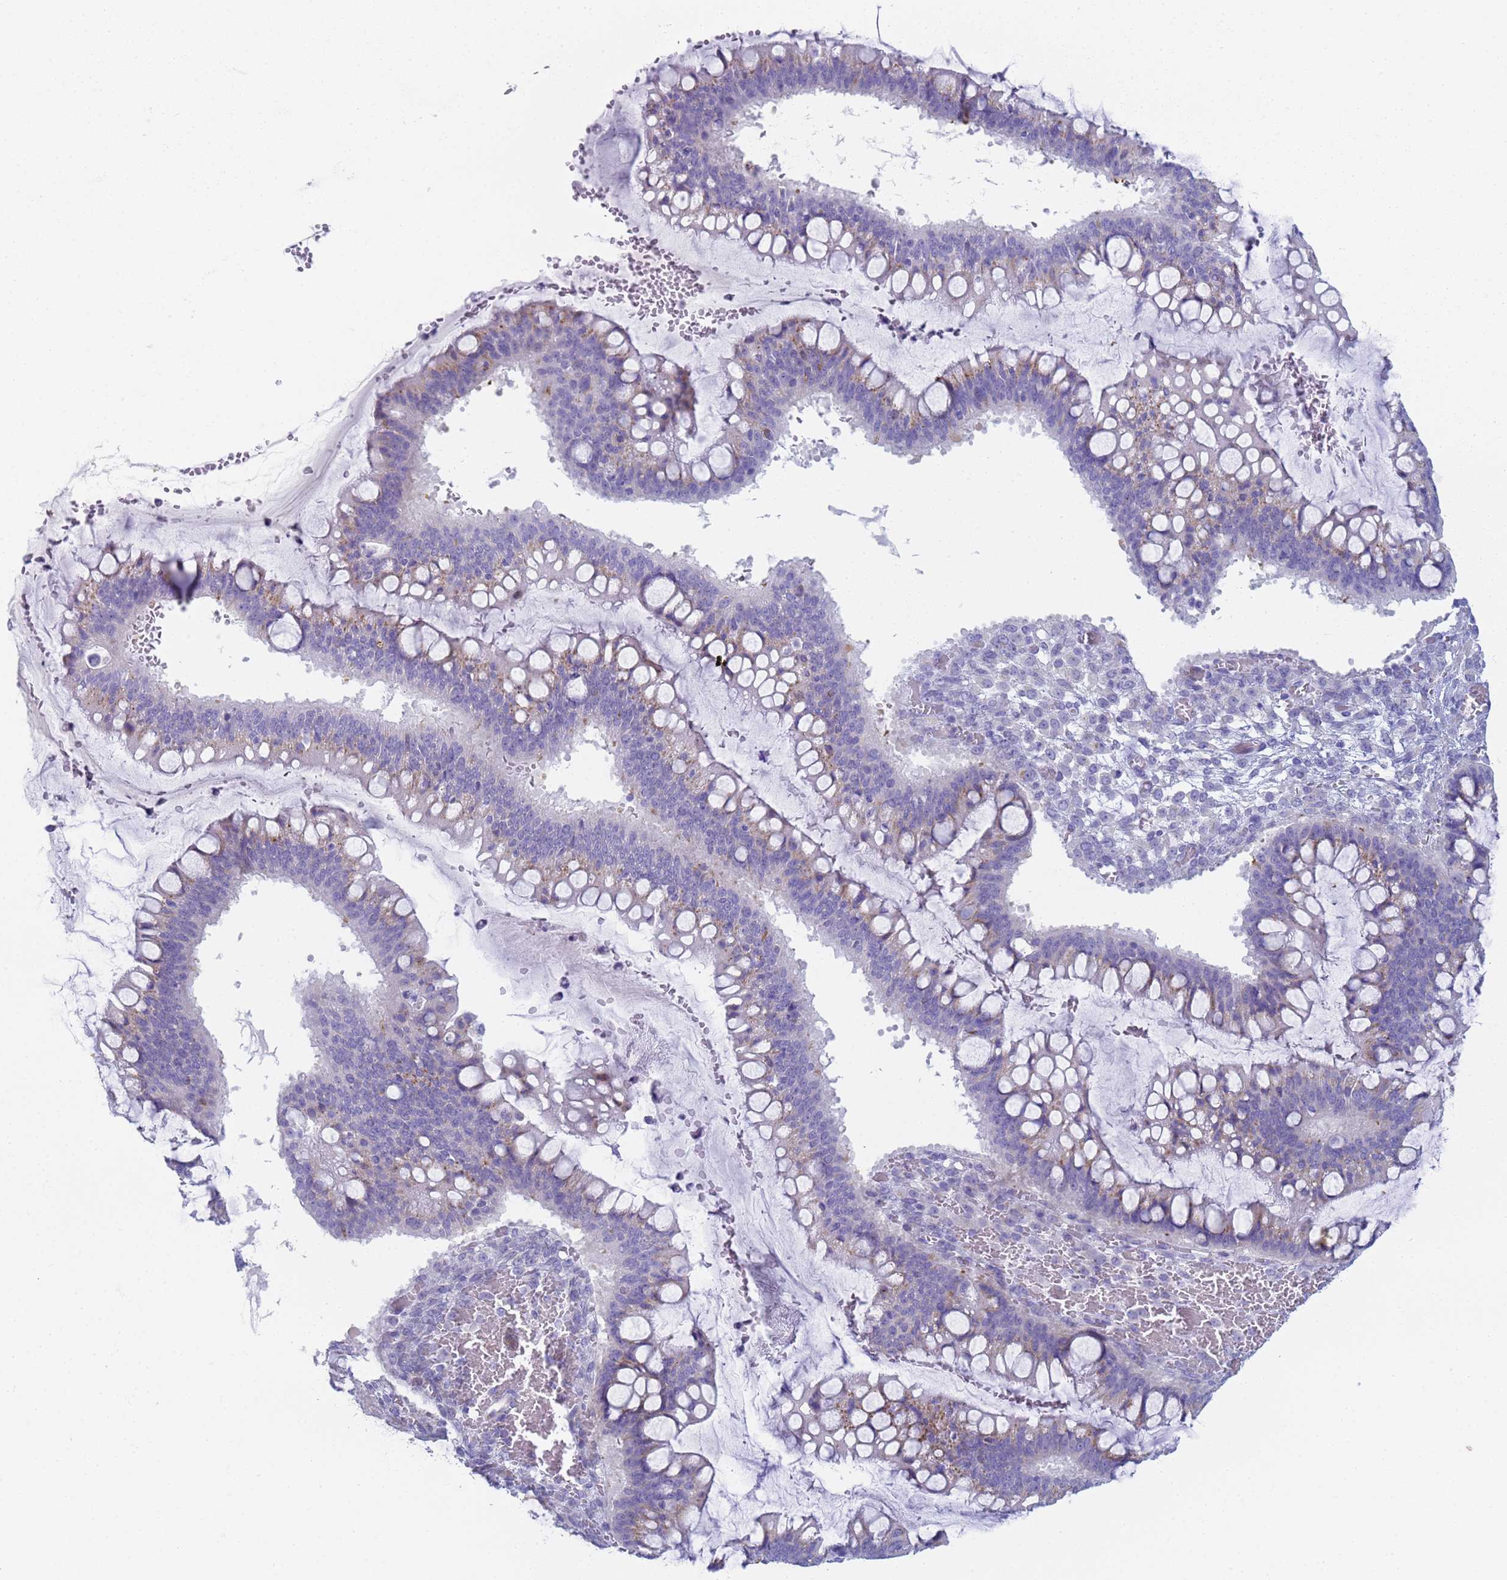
{"staining": {"intensity": "weak", "quantity": "<25%", "location": "cytoplasmic/membranous"}, "tissue": "ovarian cancer", "cell_type": "Tumor cells", "image_type": "cancer", "snomed": [{"axis": "morphology", "description": "Cystadenocarcinoma, mucinous, NOS"}, {"axis": "topography", "description": "Ovary"}], "caption": "Tumor cells are negative for protein expression in human ovarian cancer (mucinous cystadenocarcinoma). (DAB (3,3'-diaminobenzidine) immunohistochemistry with hematoxylin counter stain).", "gene": "CR1", "patient": {"sex": "female", "age": 73}}